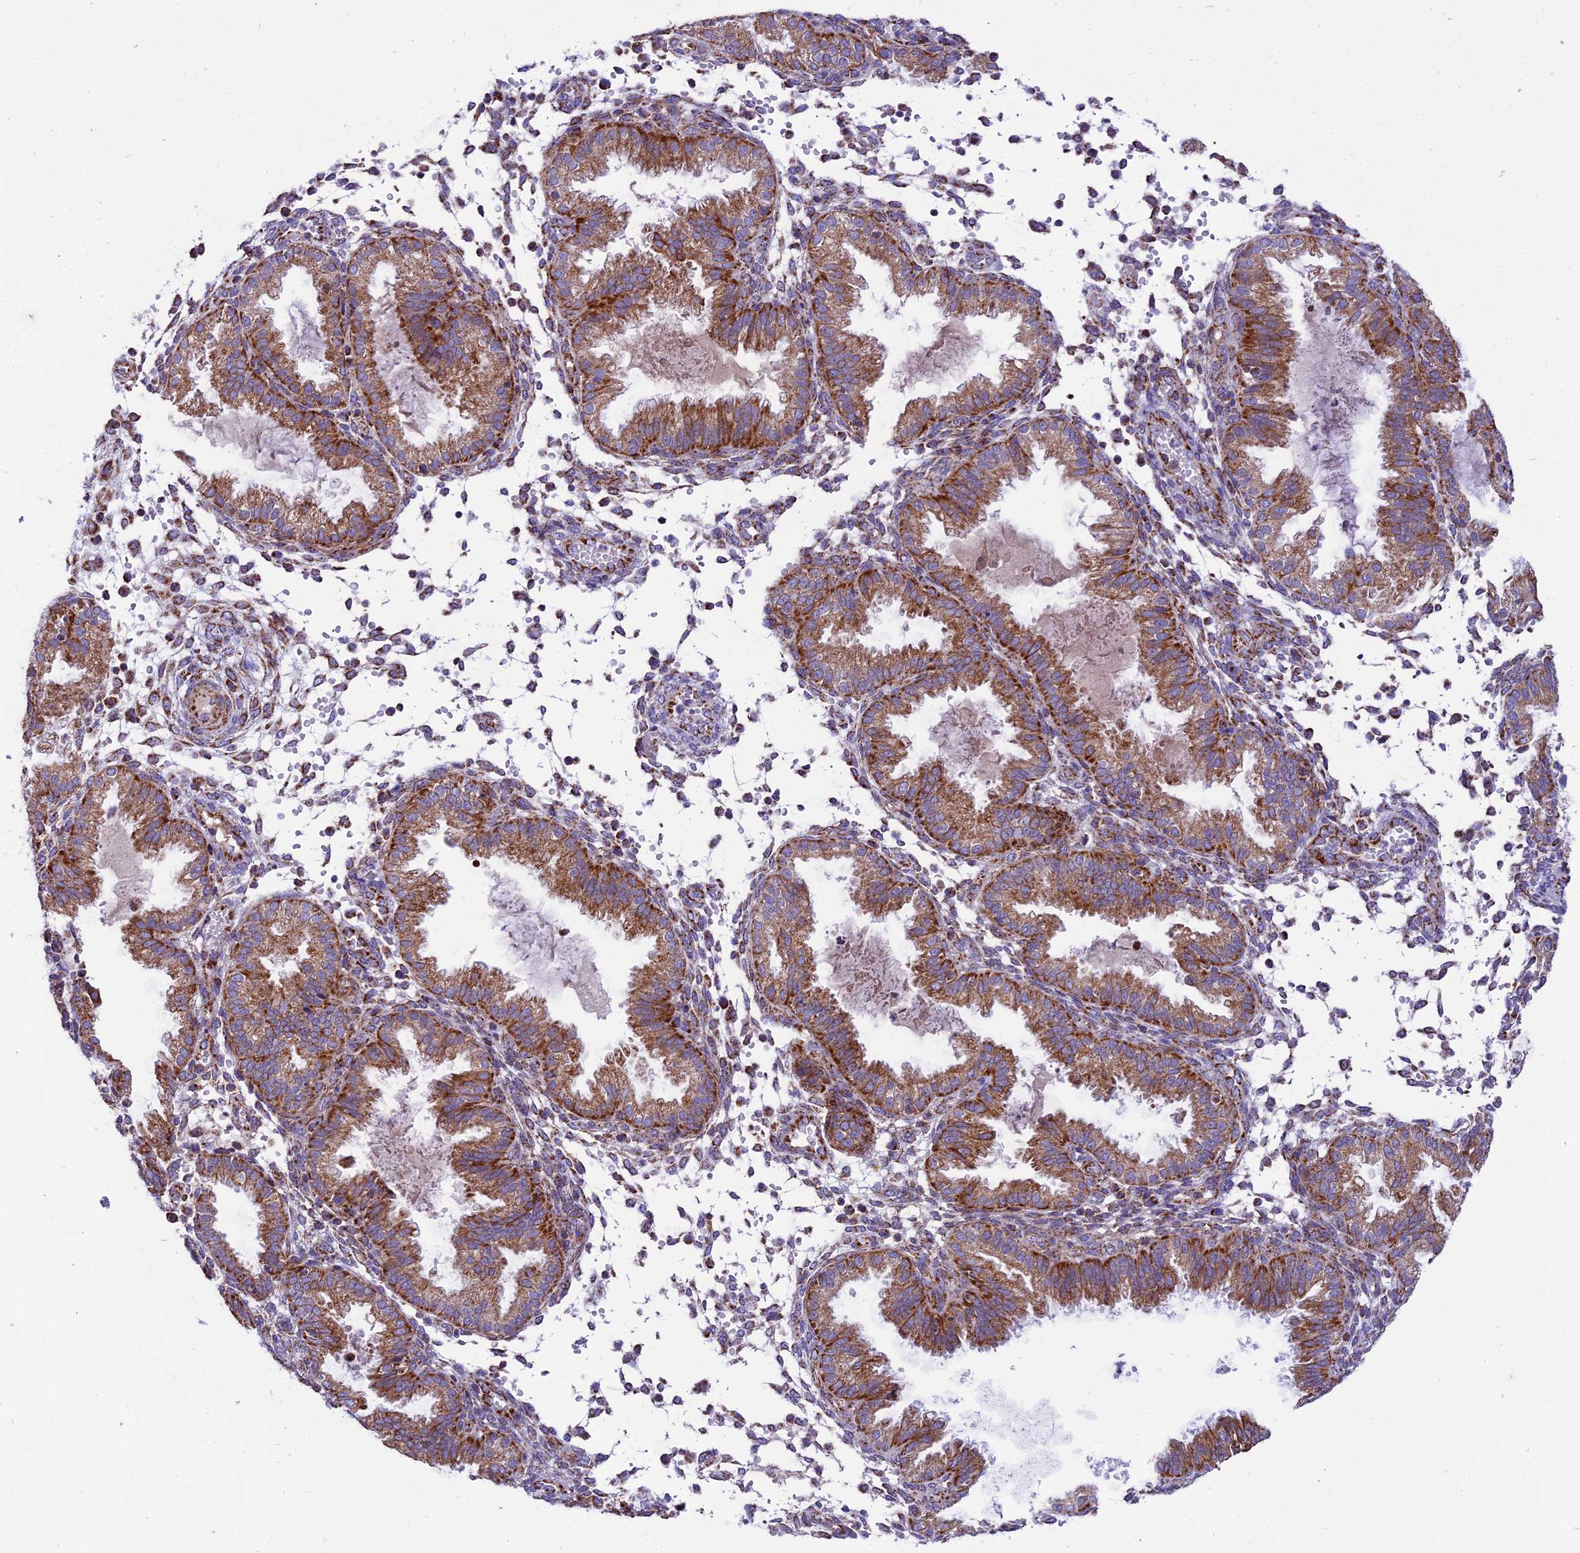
{"staining": {"intensity": "weak", "quantity": "<25%", "location": "cytoplasmic/membranous"}, "tissue": "endometrium", "cell_type": "Cells in endometrial stroma", "image_type": "normal", "snomed": [{"axis": "morphology", "description": "Normal tissue, NOS"}, {"axis": "topography", "description": "Endometrium"}], "caption": "A high-resolution image shows IHC staining of benign endometrium, which shows no significant positivity in cells in endometrial stroma.", "gene": "MRPS34", "patient": {"sex": "female", "age": 33}}